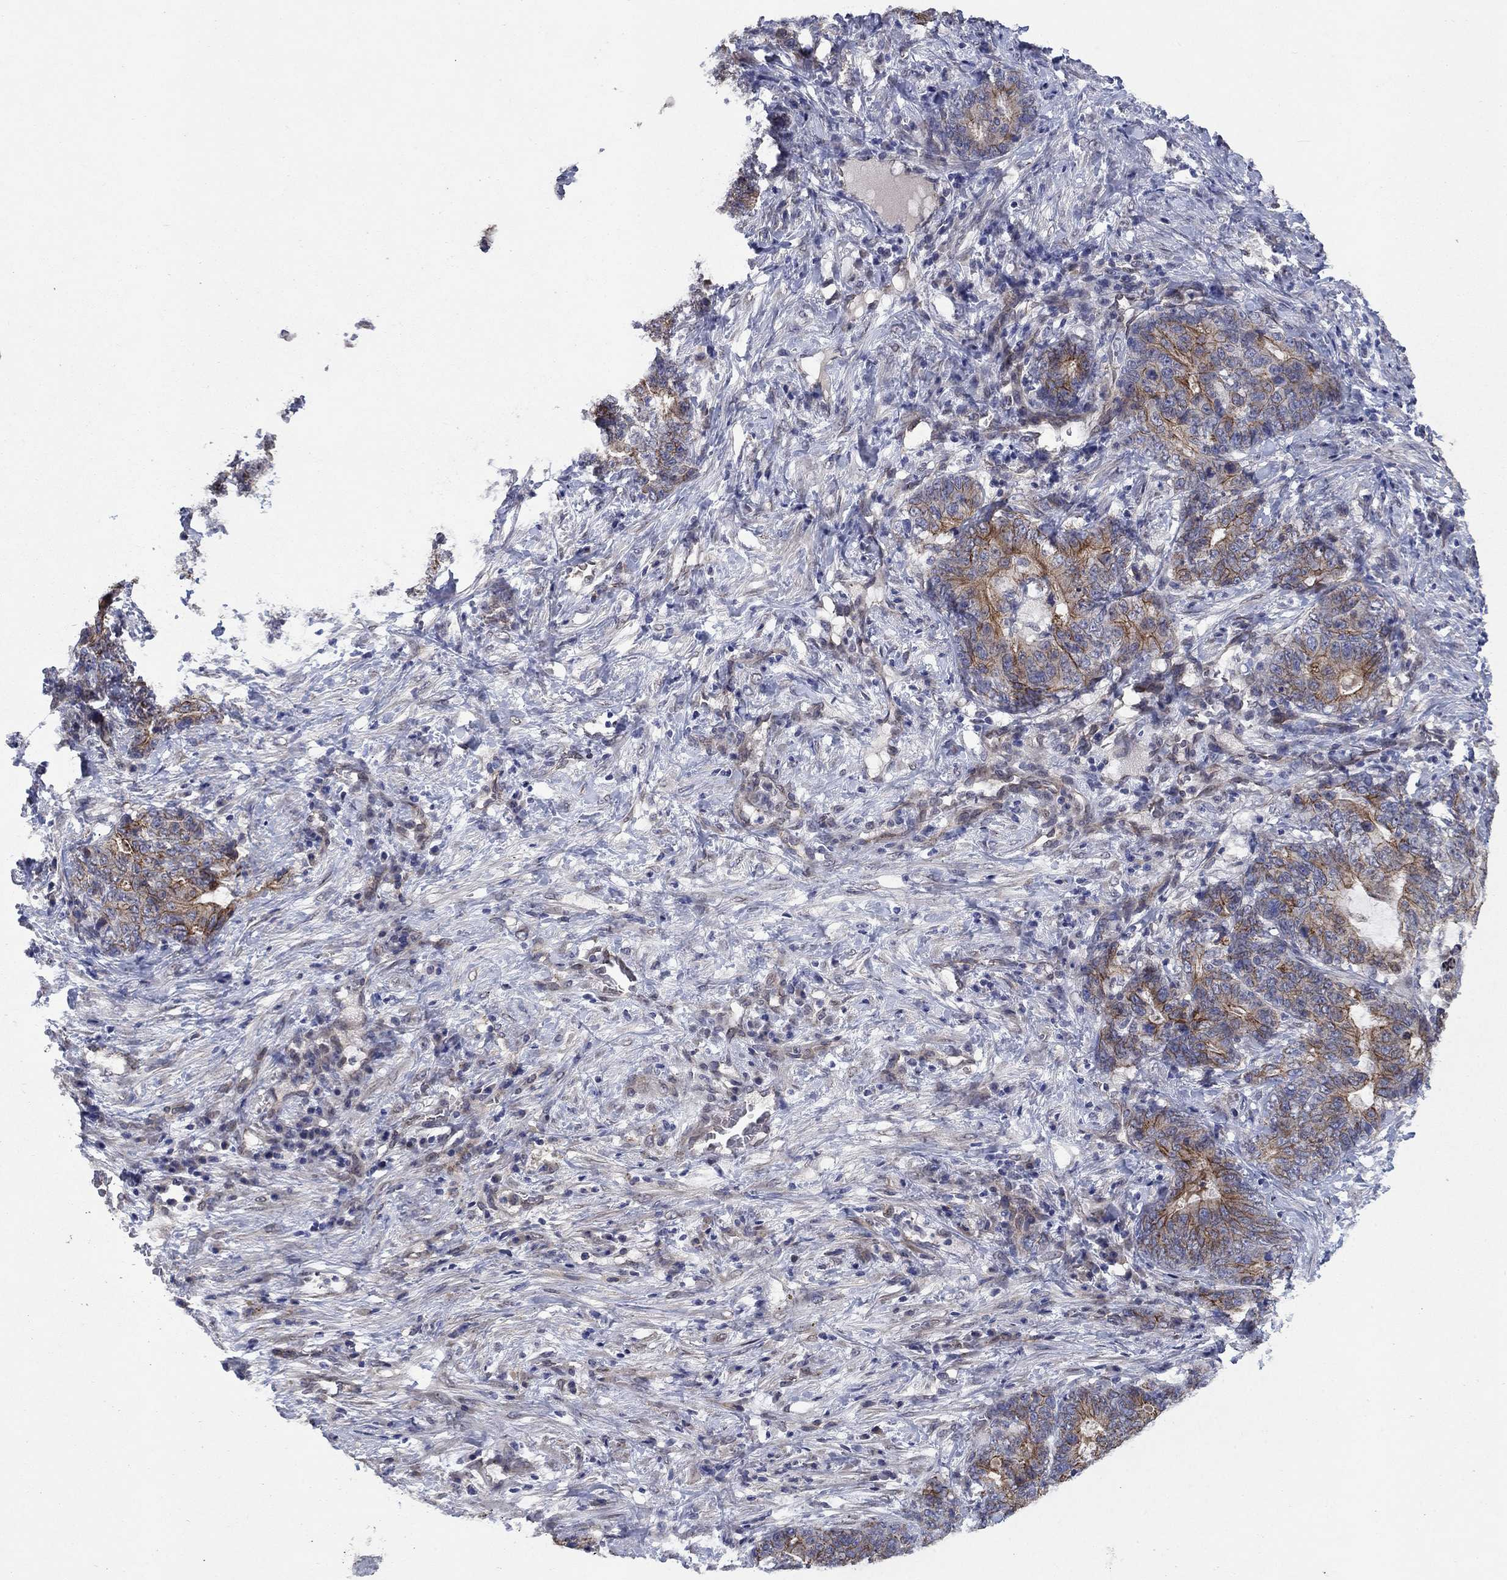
{"staining": {"intensity": "moderate", "quantity": ">75%", "location": "cytoplasmic/membranous"}, "tissue": "stomach cancer", "cell_type": "Tumor cells", "image_type": "cancer", "snomed": [{"axis": "morphology", "description": "Normal tissue, NOS"}, {"axis": "morphology", "description": "Adenocarcinoma, NOS"}, {"axis": "topography", "description": "Stomach"}], "caption": "Immunohistochemistry (IHC) micrograph of stomach cancer (adenocarcinoma) stained for a protein (brown), which demonstrates medium levels of moderate cytoplasmic/membranous expression in approximately >75% of tumor cells.", "gene": "EMC9", "patient": {"sex": "female", "age": 64}}